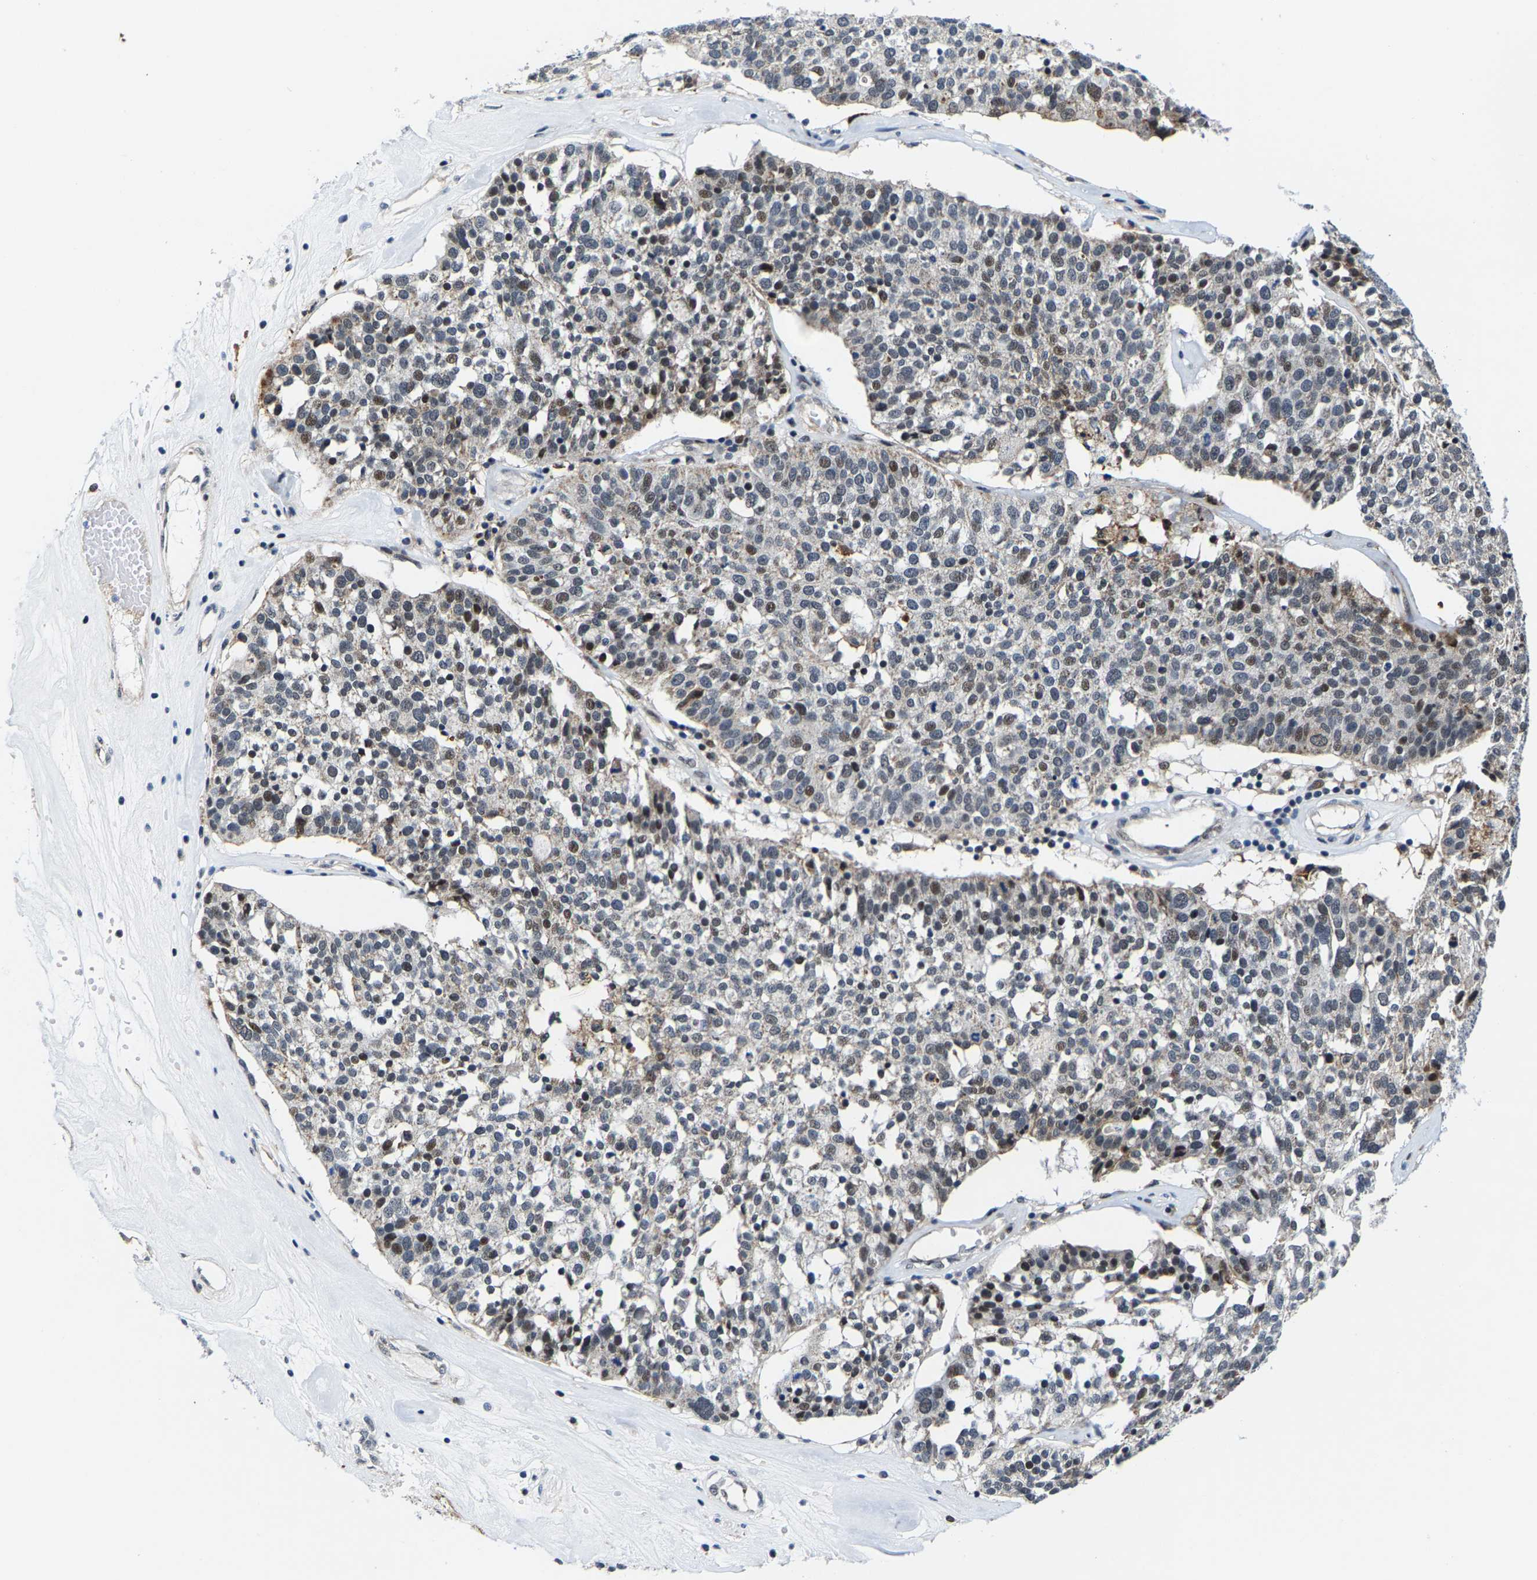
{"staining": {"intensity": "moderate", "quantity": "<25%", "location": "nuclear"}, "tissue": "ovarian cancer", "cell_type": "Tumor cells", "image_type": "cancer", "snomed": [{"axis": "morphology", "description": "Cystadenocarcinoma, serous, NOS"}, {"axis": "topography", "description": "Ovary"}], "caption": "Immunohistochemical staining of ovarian cancer (serous cystadenocarcinoma) displays low levels of moderate nuclear protein expression in about <25% of tumor cells. The staining was performed using DAB to visualize the protein expression in brown, while the nuclei were stained in blue with hematoxylin (Magnification: 20x).", "gene": "GTPBP10", "patient": {"sex": "female", "age": 59}}